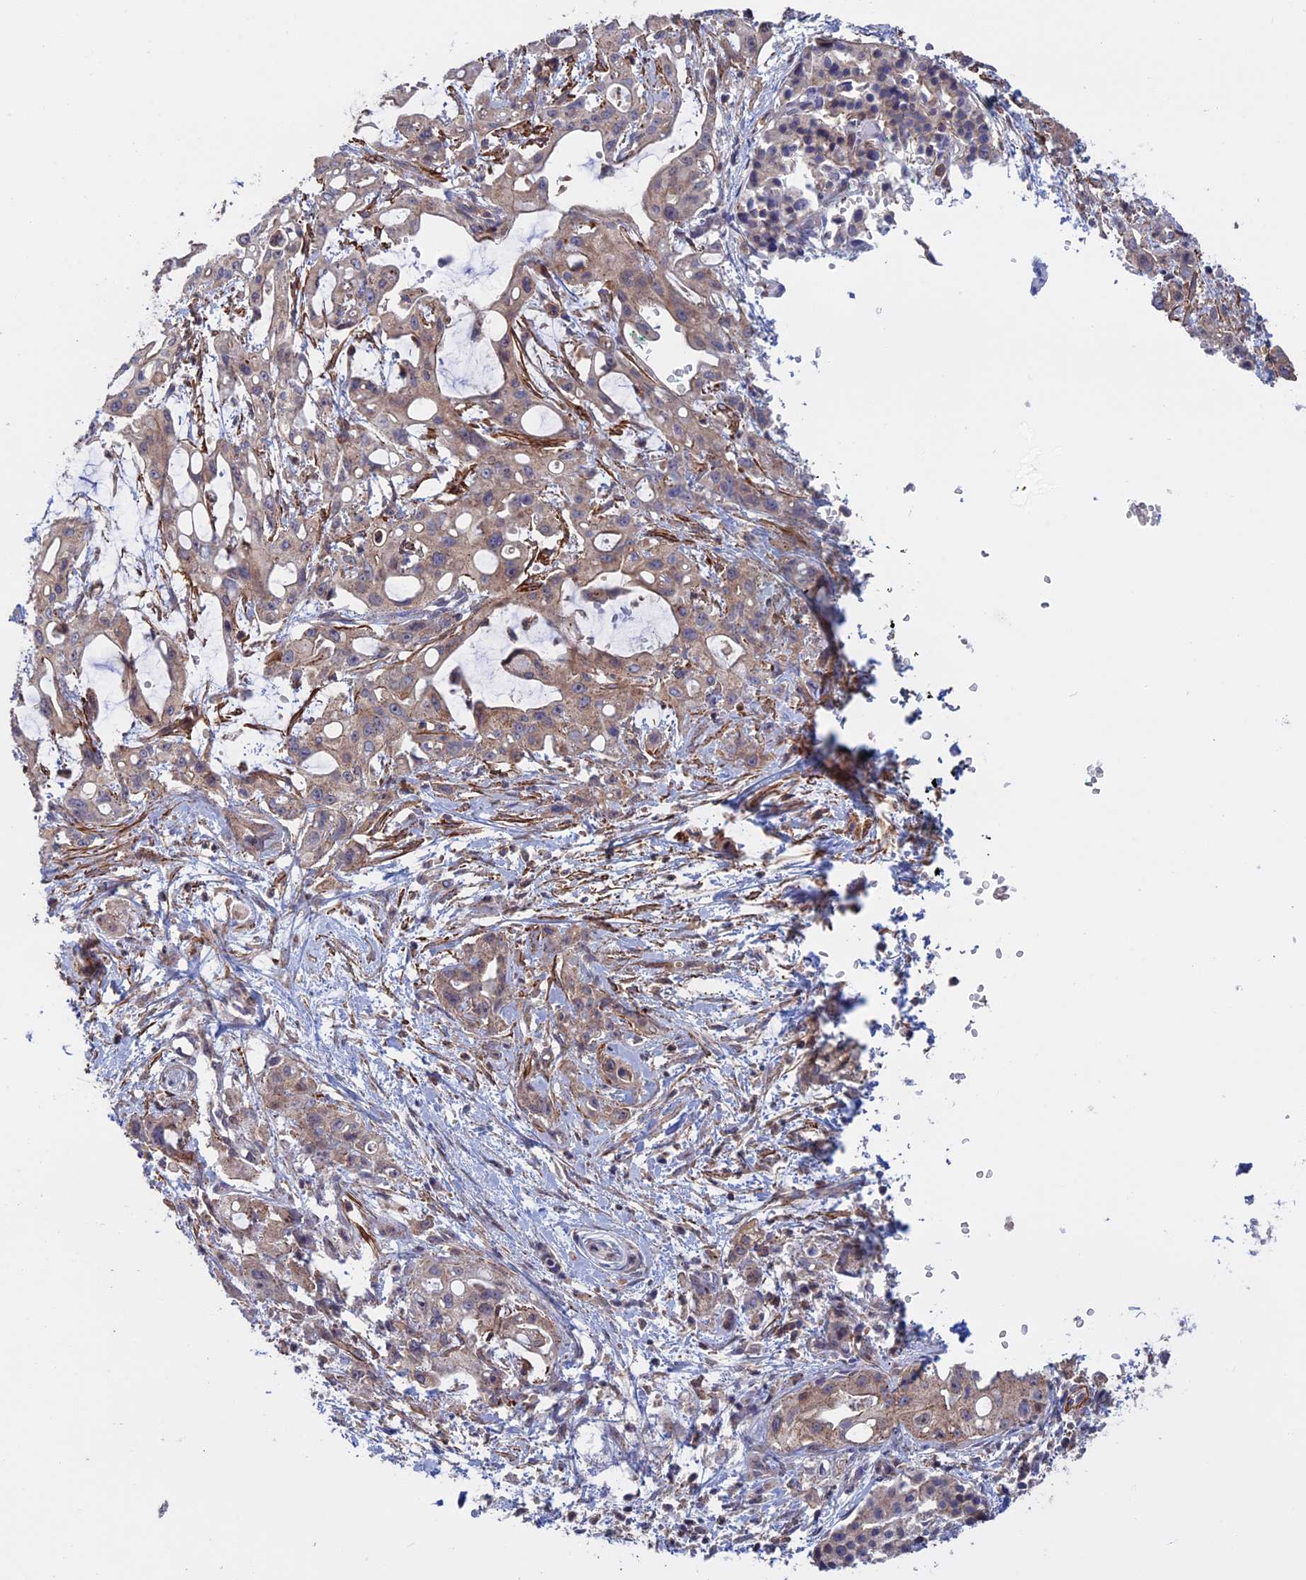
{"staining": {"intensity": "weak", "quantity": "<25%", "location": "cytoplasmic/membranous"}, "tissue": "pancreatic cancer", "cell_type": "Tumor cells", "image_type": "cancer", "snomed": [{"axis": "morphology", "description": "Adenocarcinoma, NOS"}, {"axis": "topography", "description": "Pancreas"}], "caption": "The photomicrograph shows no staining of tumor cells in pancreatic cancer. (Immunohistochemistry (ihc), brightfield microscopy, high magnification).", "gene": "LYPD5", "patient": {"sex": "male", "age": 68}}